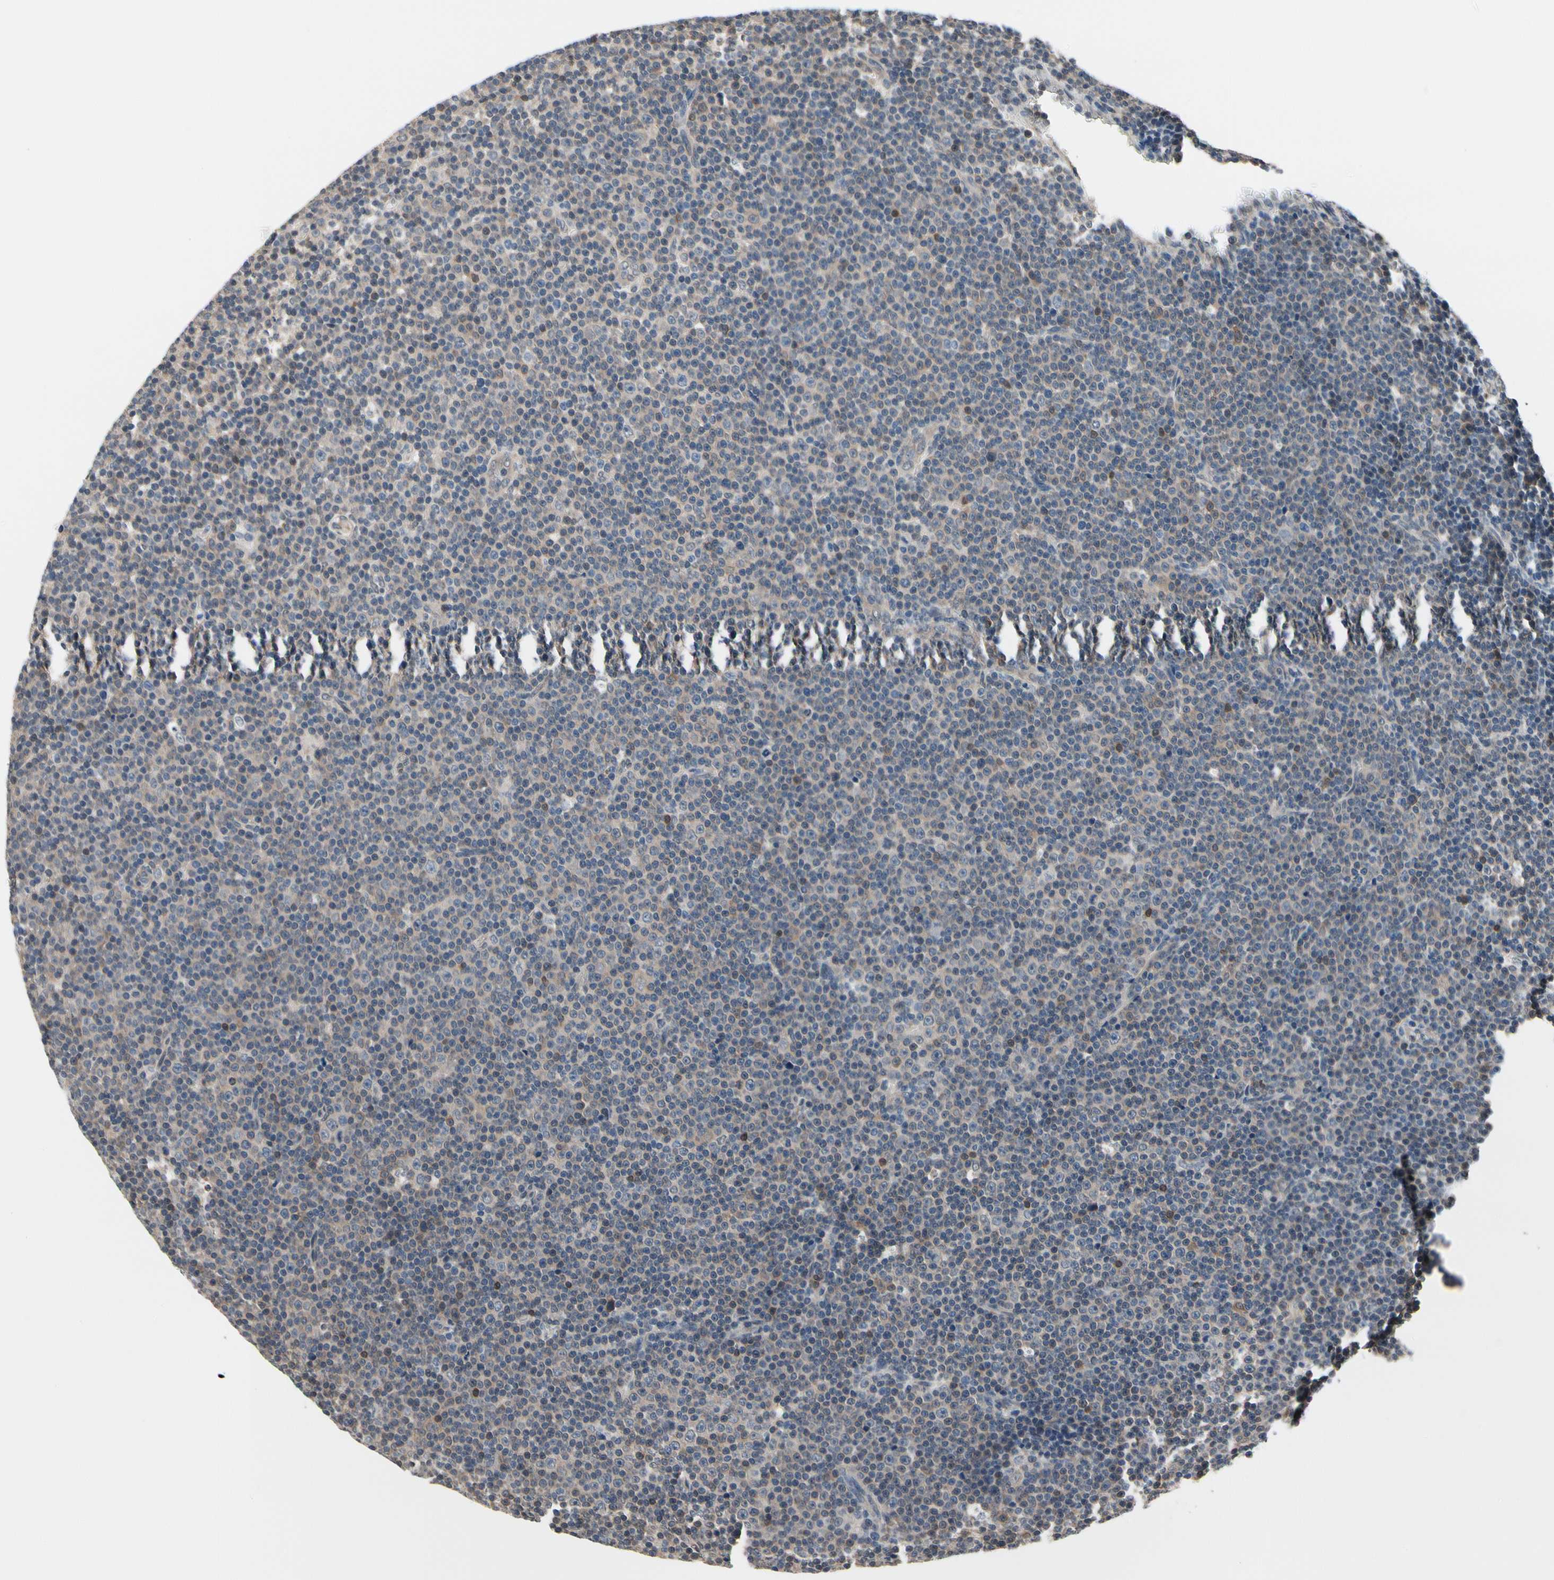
{"staining": {"intensity": "negative", "quantity": "none", "location": "none"}, "tissue": "lymphoma", "cell_type": "Tumor cells", "image_type": "cancer", "snomed": [{"axis": "morphology", "description": "Malignant lymphoma, non-Hodgkin's type, Low grade"}, {"axis": "topography", "description": "Lymph node"}], "caption": "The immunohistochemistry micrograph has no significant positivity in tumor cells of lymphoma tissue.", "gene": "PRDX6", "patient": {"sex": "female", "age": 67}}